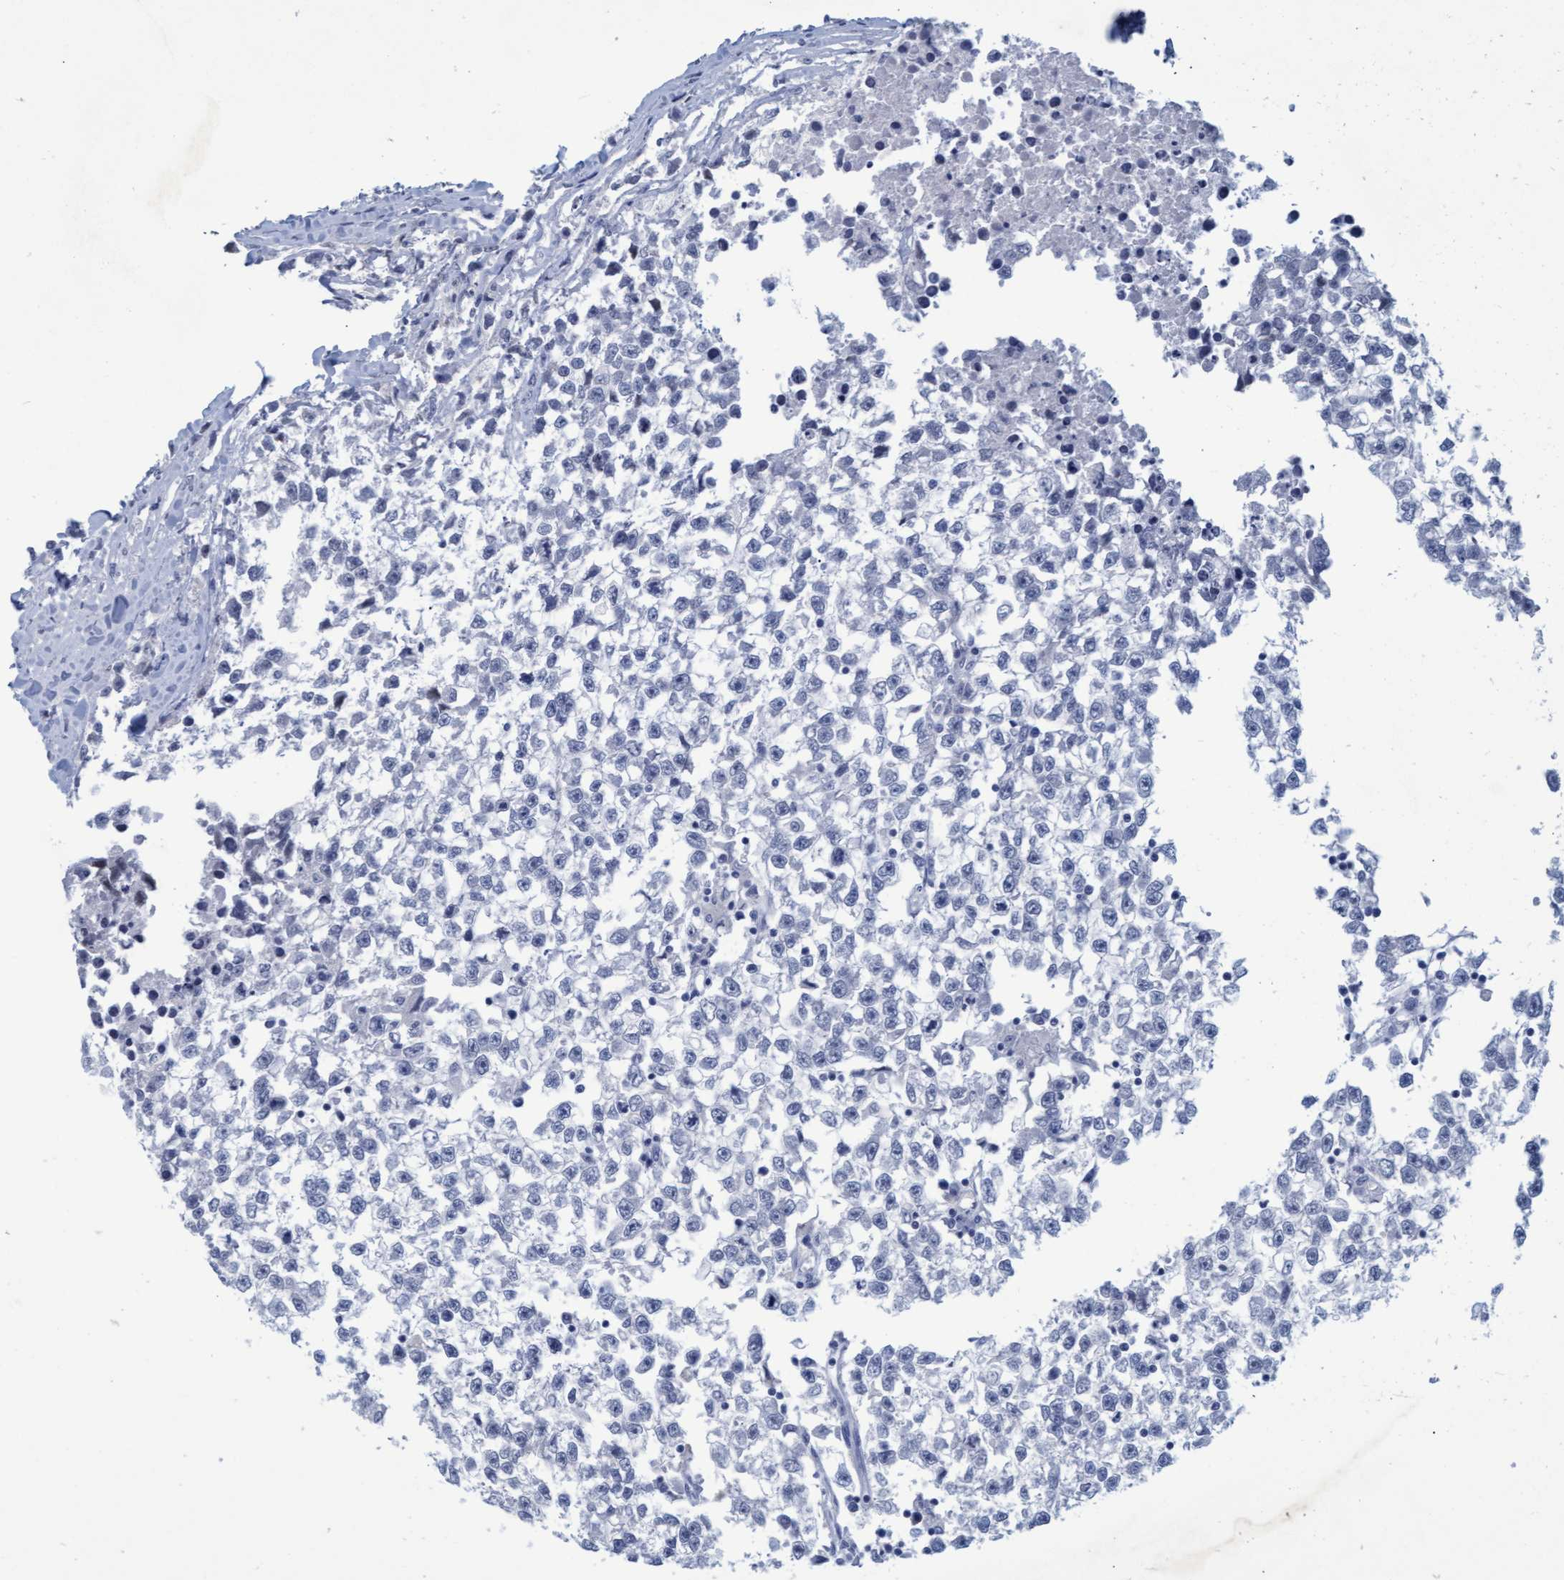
{"staining": {"intensity": "negative", "quantity": "none", "location": "none"}, "tissue": "testis cancer", "cell_type": "Tumor cells", "image_type": "cancer", "snomed": [{"axis": "morphology", "description": "Seminoma, NOS"}, {"axis": "morphology", "description": "Carcinoma, Embryonal, NOS"}, {"axis": "topography", "description": "Testis"}], "caption": "Immunohistochemistry (IHC) image of neoplastic tissue: human testis cancer stained with DAB reveals no significant protein staining in tumor cells.", "gene": "PROCA1", "patient": {"sex": "male", "age": 51}}